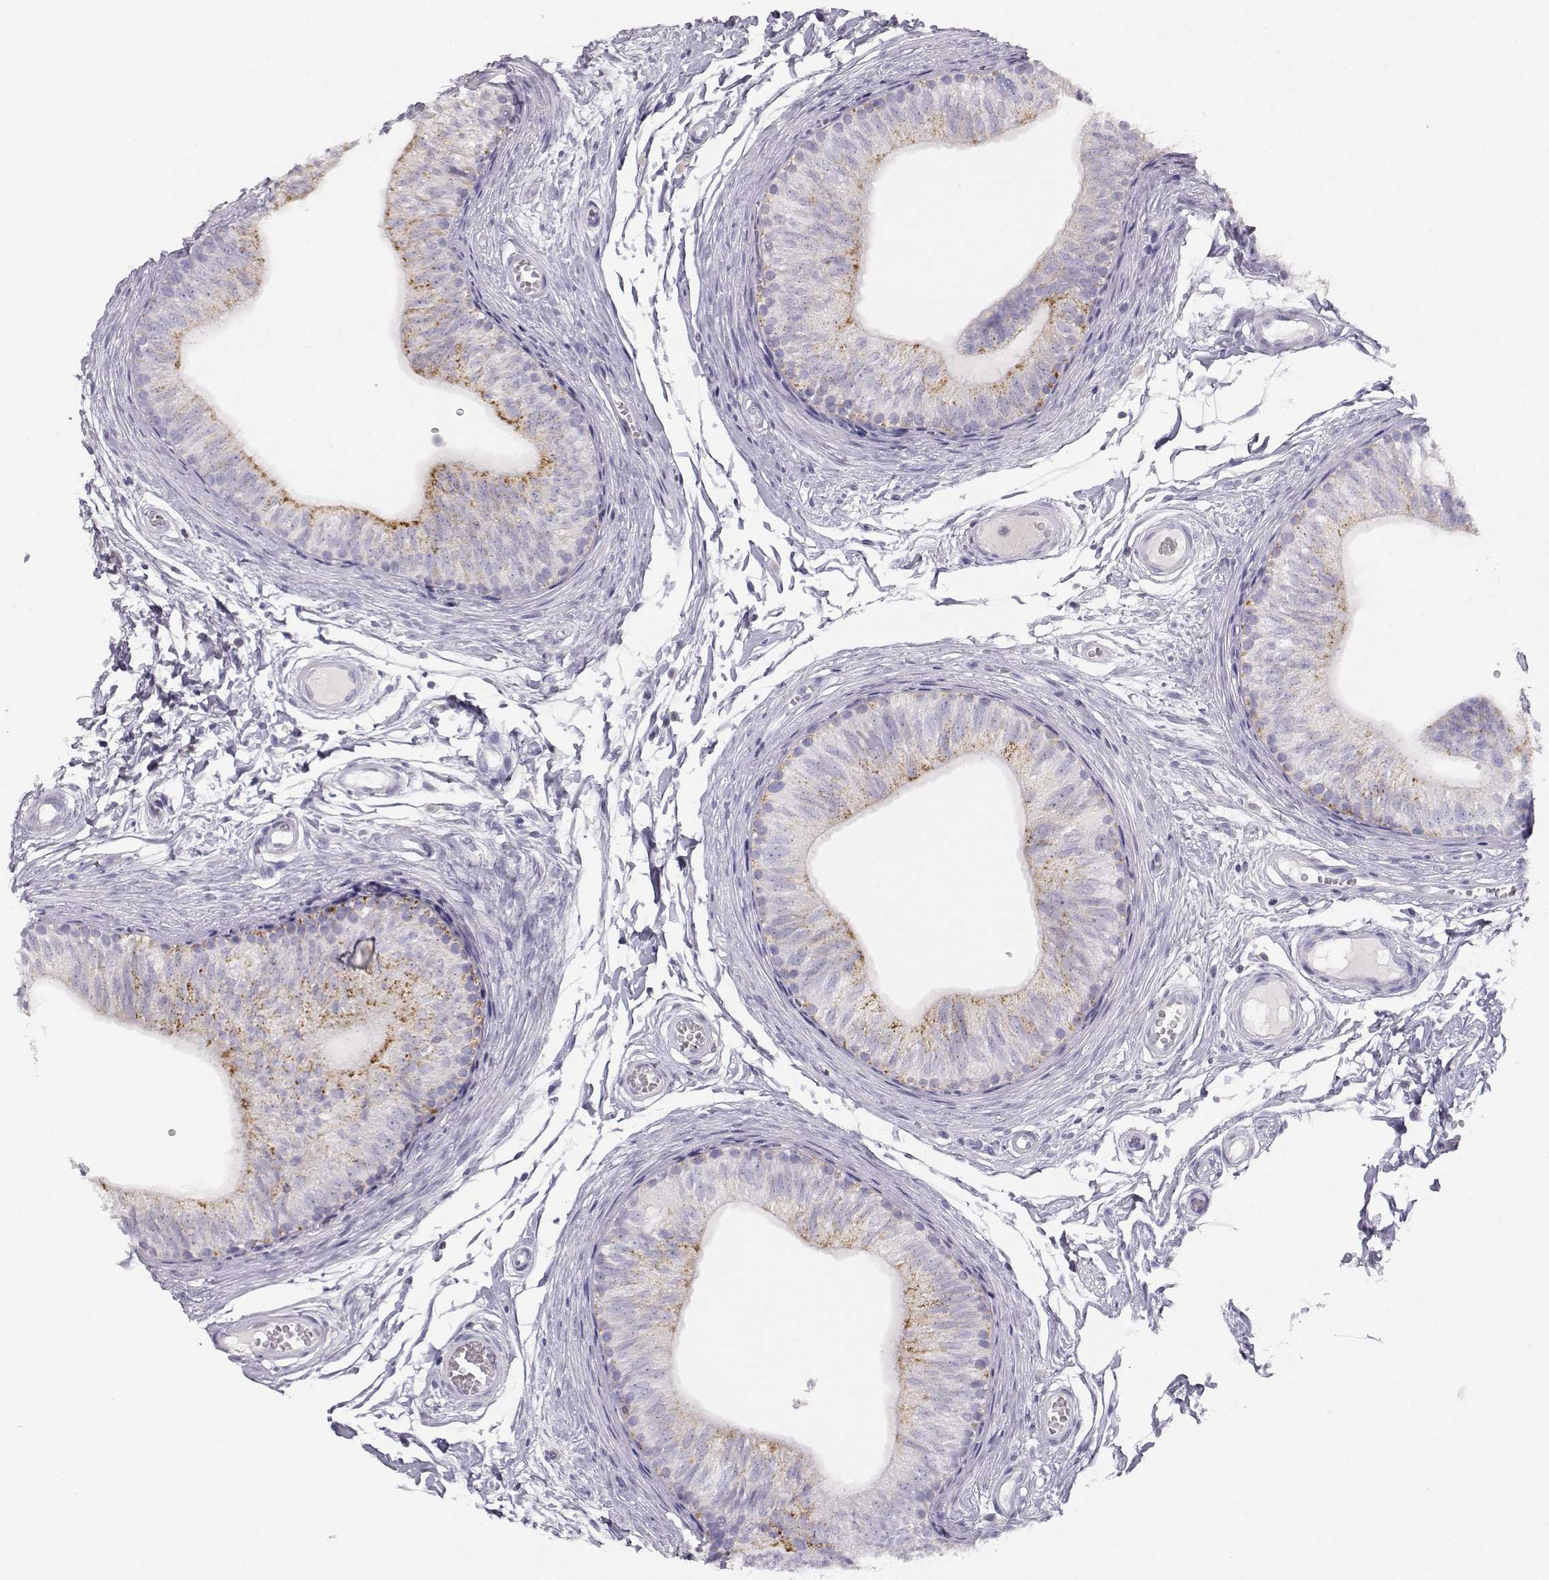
{"staining": {"intensity": "moderate", "quantity": "<25%", "location": "cytoplasmic/membranous"}, "tissue": "epididymis", "cell_type": "Glandular cells", "image_type": "normal", "snomed": [{"axis": "morphology", "description": "Normal tissue, NOS"}, {"axis": "topography", "description": "Epididymis"}], "caption": "IHC of normal epididymis demonstrates low levels of moderate cytoplasmic/membranous expression in about <25% of glandular cells.", "gene": "FAM166A", "patient": {"sex": "male", "age": 22}}